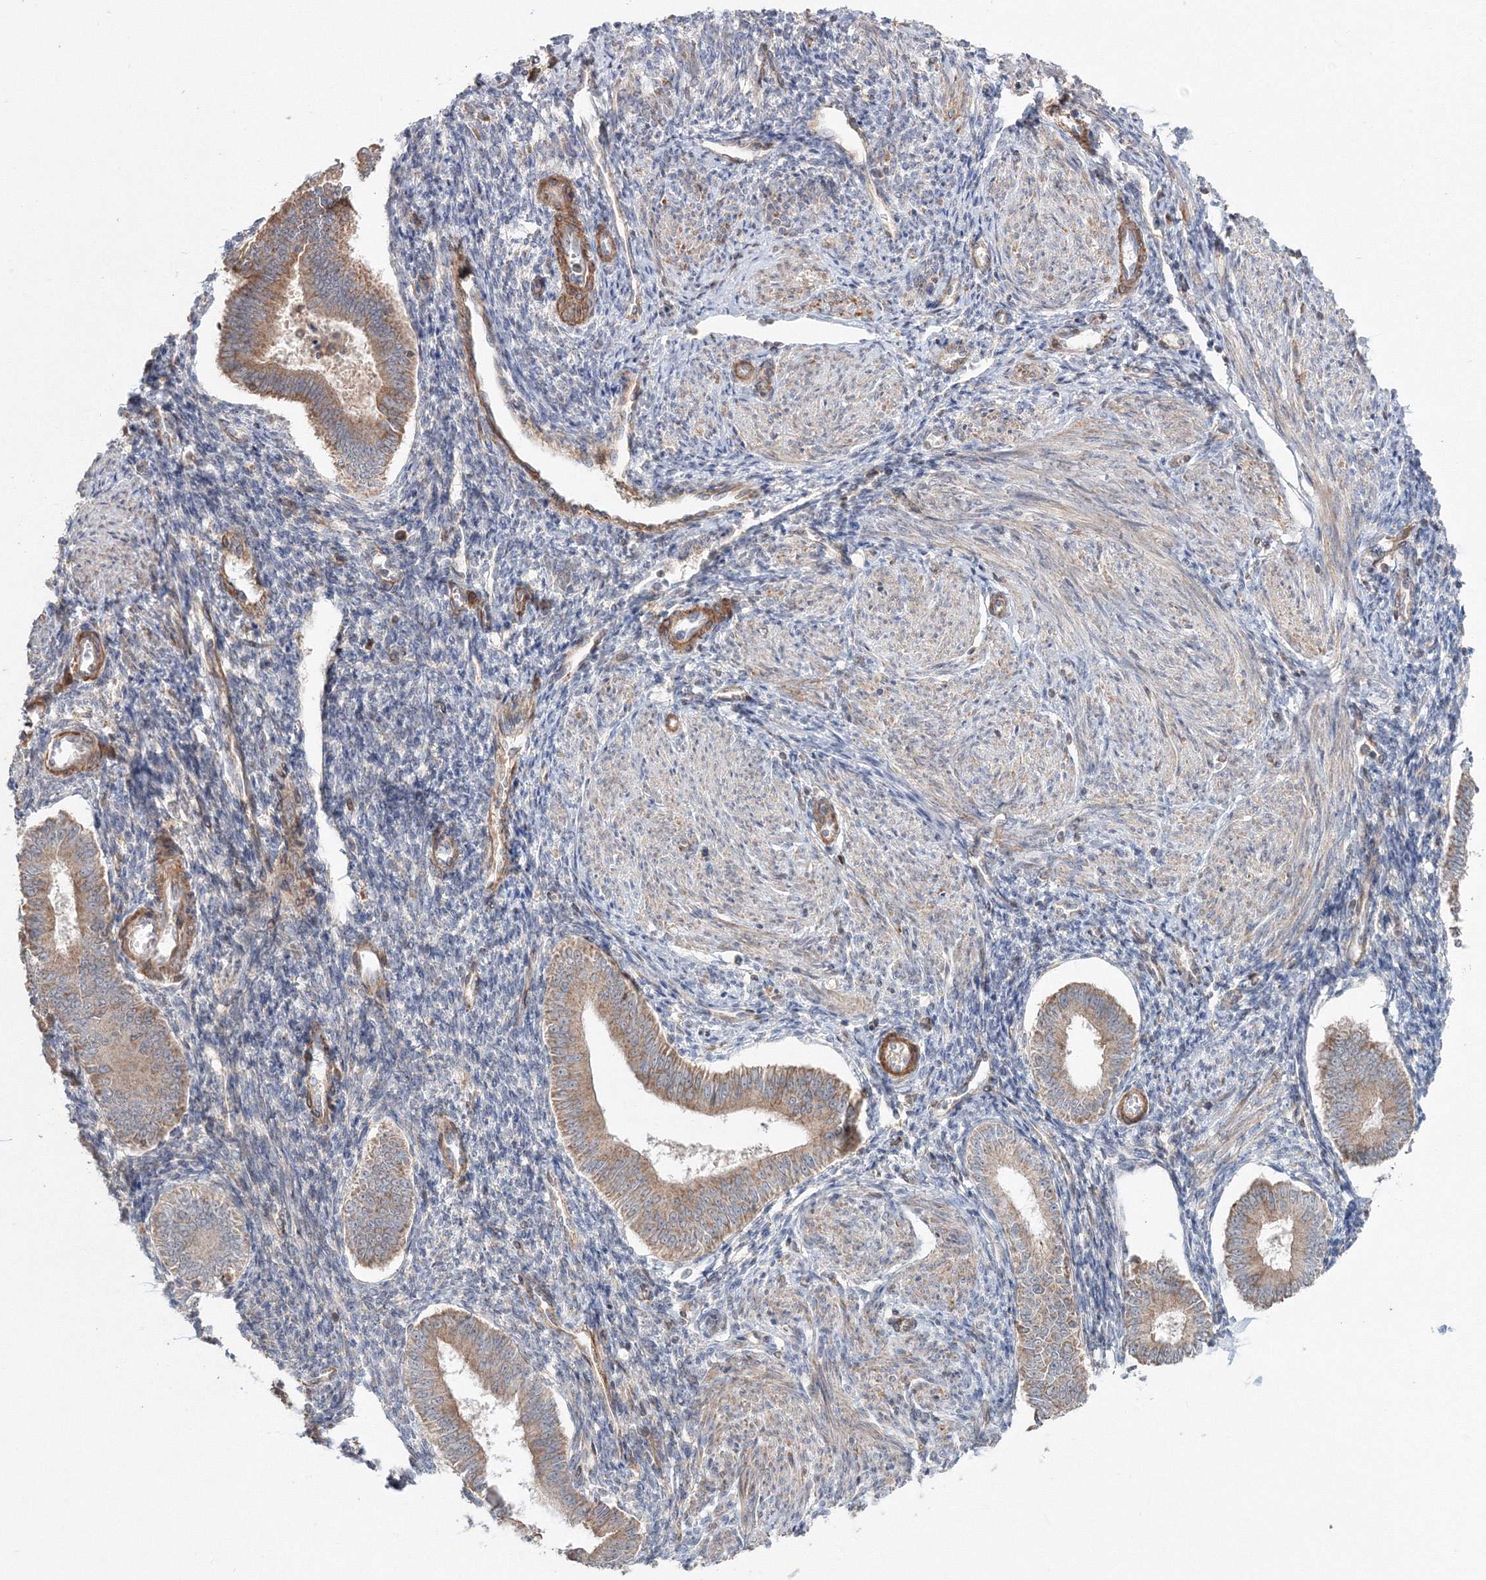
{"staining": {"intensity": "moderate", "quantity": "25%-75%", "location": "cytoplasmic/membranous"}, "tissue": "endometrium", "cell_type": "Cells in endometrial stroma", "image_type": "normal", "snomed": [{"axis": "morphology", "description": "Normal tissue, NOS"}, {"axis": "topography", "description": "Uterus"}, {"axis": "topography", "description": "Endometrium"}], "caption": "This micrograph reveals benign endometrium stained with immunohistochemistry (IHC) to label a protein in brown. The cytoplasmic/membranous of cells in endometrial stroma show moderate positivity for the protein. Nuclei are counter-stained blue.", "gene": "NOA1", "patient": {"sex": "female", "age": 48}}